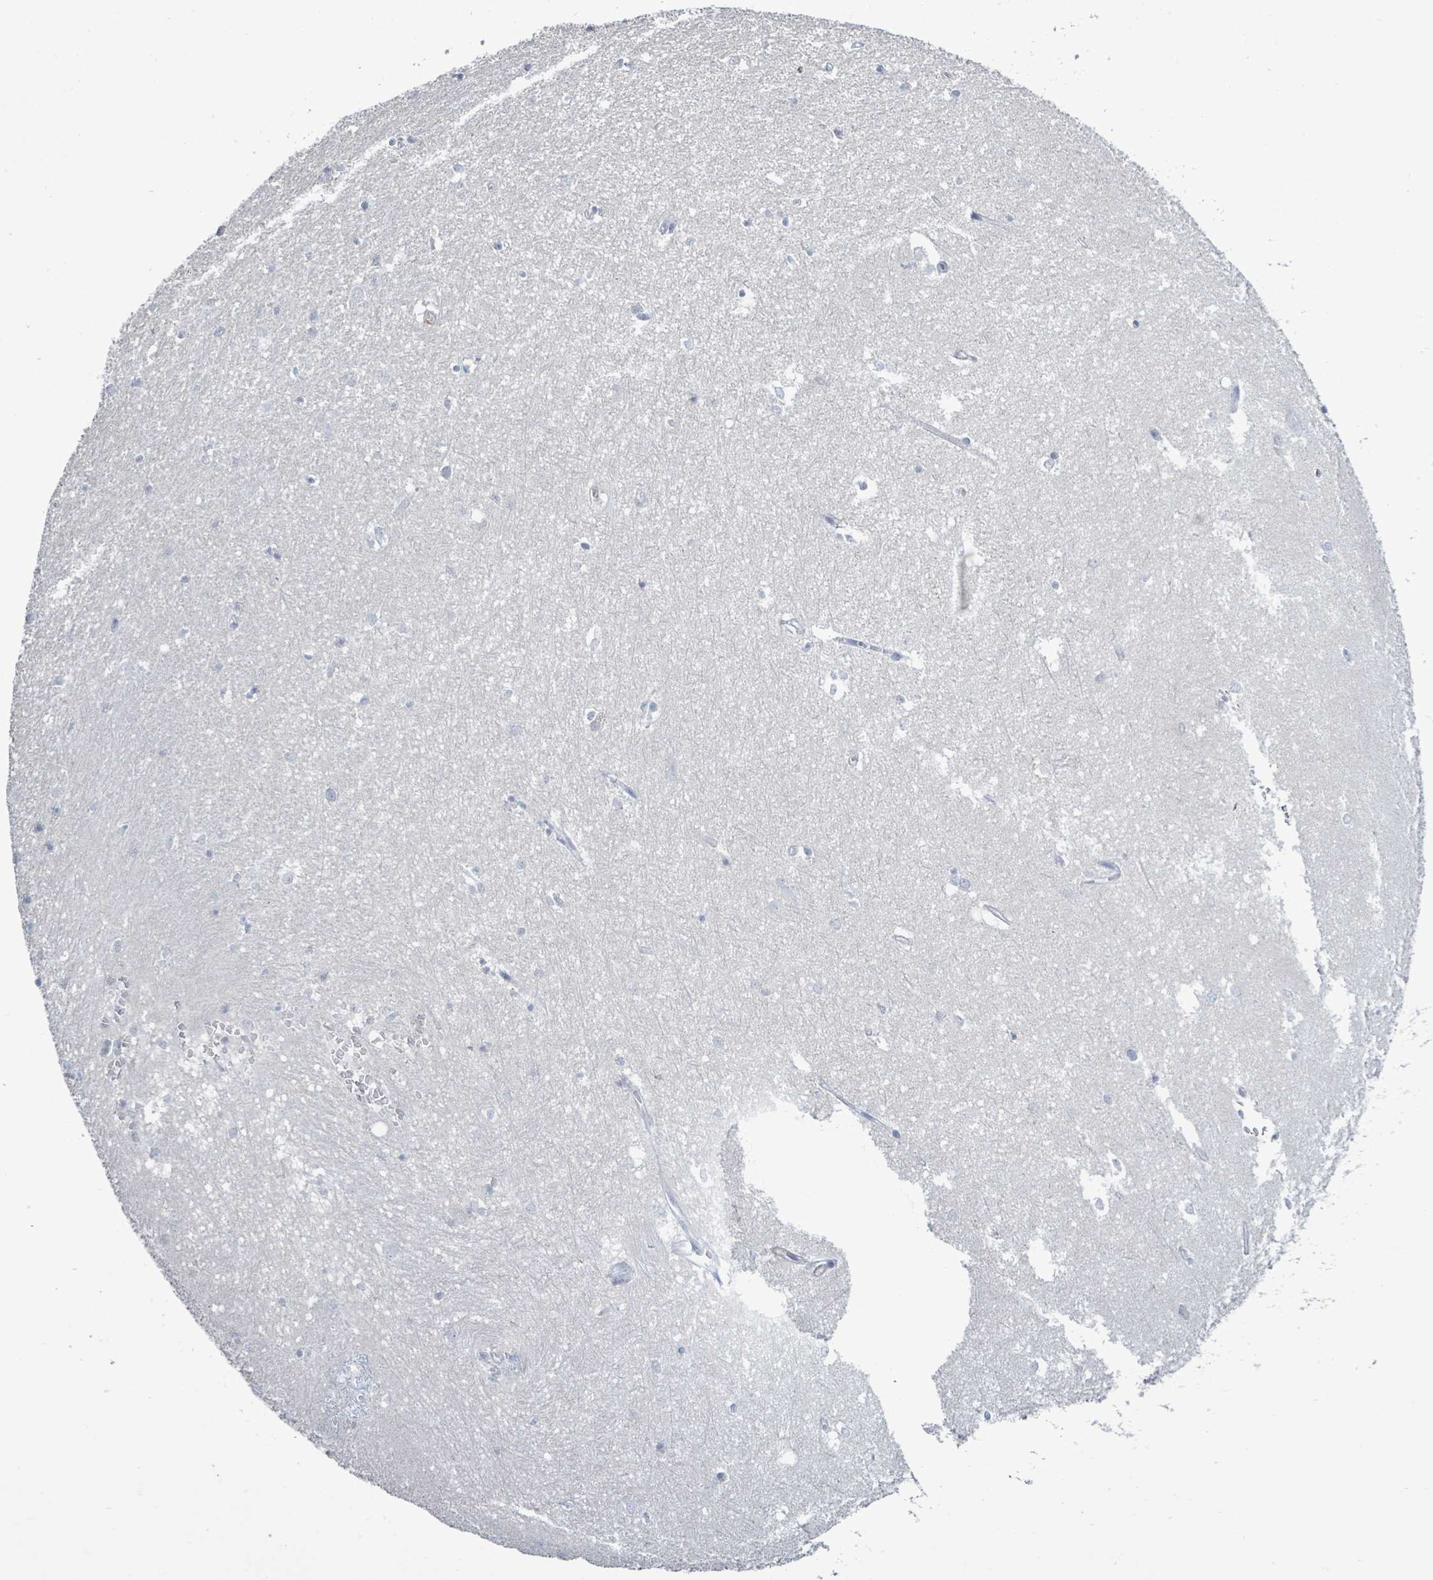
{"staining": {"intensity": "negative", "quantity": "none", "location": "none"}, "tissue": "hippocampus", "cell_type": "Glial cells", "image_type": "normal", "snomed": [{"axis": "morphology", "description": "Normal tissue, NOS"}, {"axis": "topography", "description": "Hippocampus"}], "caption": "Immunohistochemistry (IHC) micrograph of benign human hippocampus stained for a protein (brown), which demonstrates no staining in glial cells.", "gene": "DMRTC1B", "patient": {"sex": "female", "age": 64}}